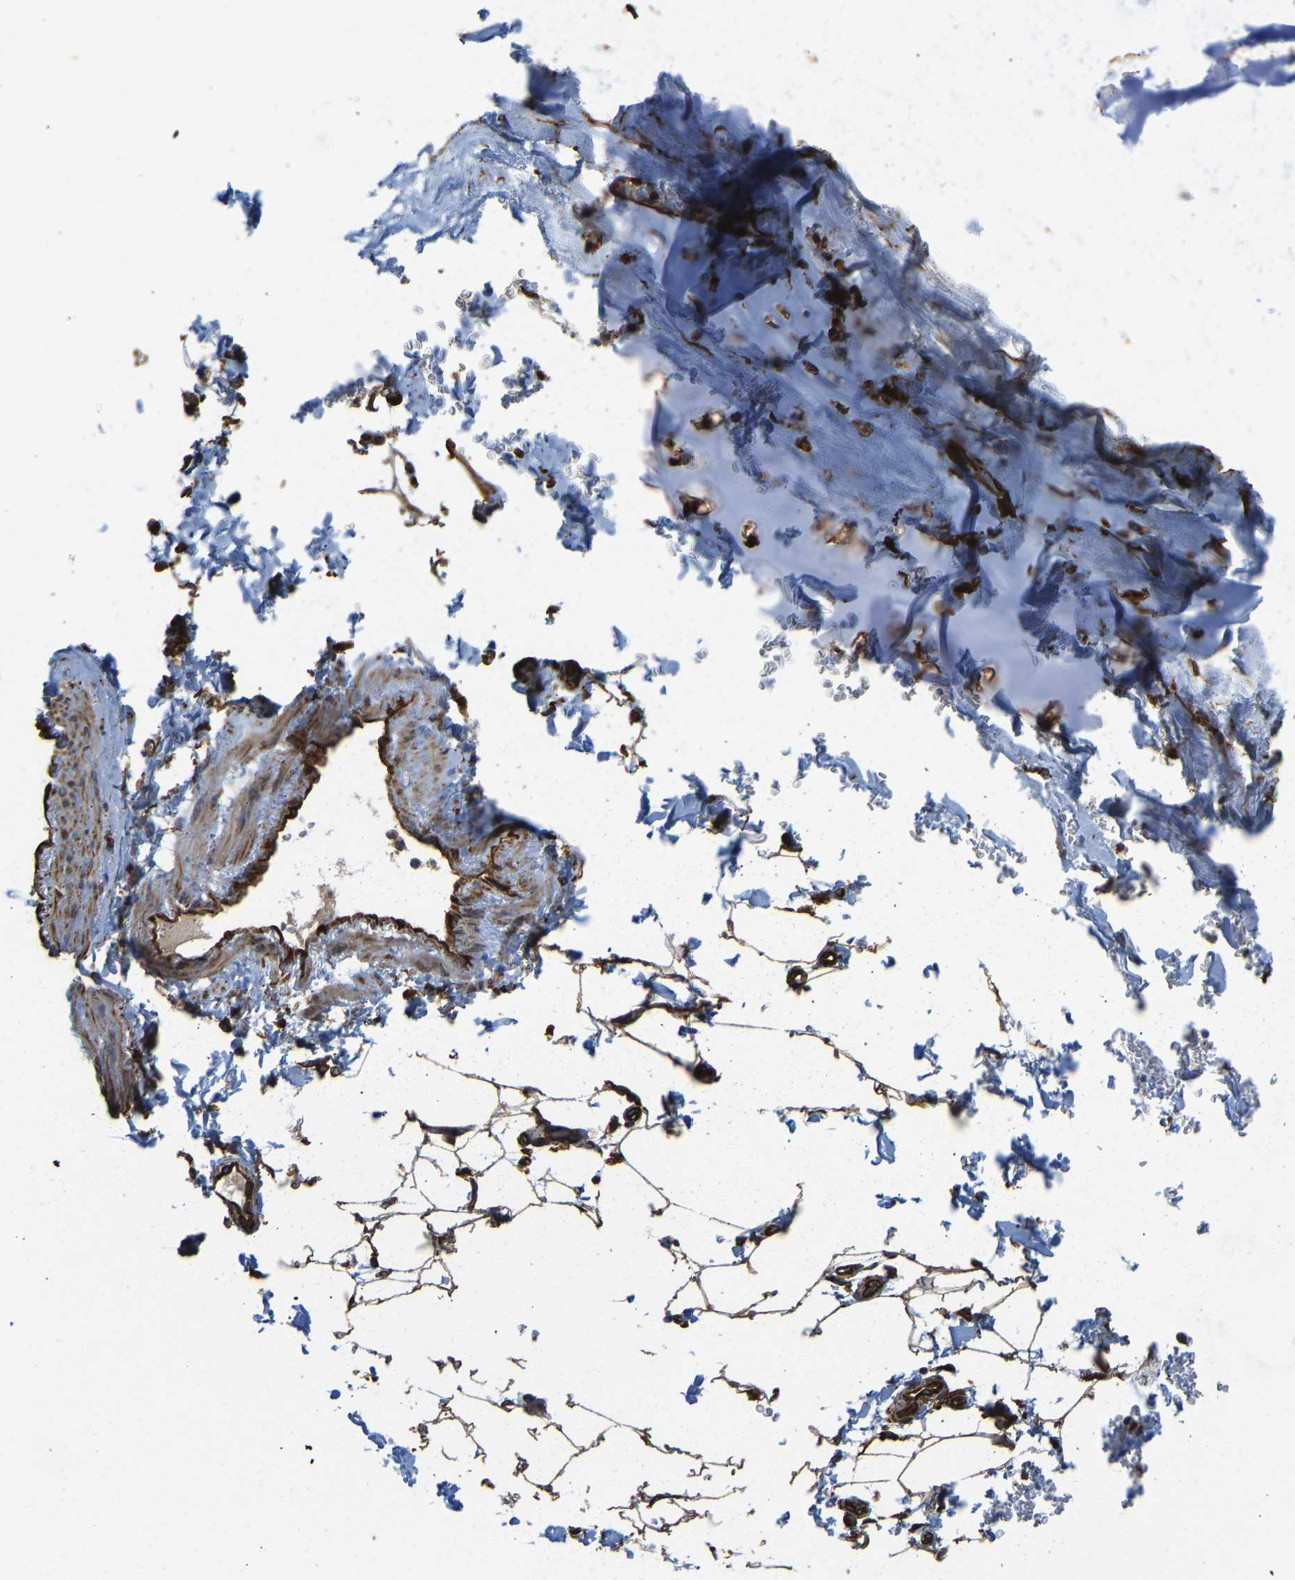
{"staining": {"intensity": "moderate", "quantity": "25%-75%", "location": "cytoplasmic/membranous"}, "tissue": "adipose tissue", "cell_type": "Adipocytes", "image_type": "normal", "snomed": [{"axis": "morphology", "description": "Normal tissue, NOS"}, {"axis": "topography", "description": "Cartilage tissue"}, {"axis": "topography", "description": "Bronchus"}], "caption": "This photomicrograph reveals IHC staining of normal adipose tissue, with medium moderate cytoplasmic/membranous expression in approximately 25%-75% of adipocytes.", "gene": "BEX3", "patient": {"sex": "female", "age": 73}}